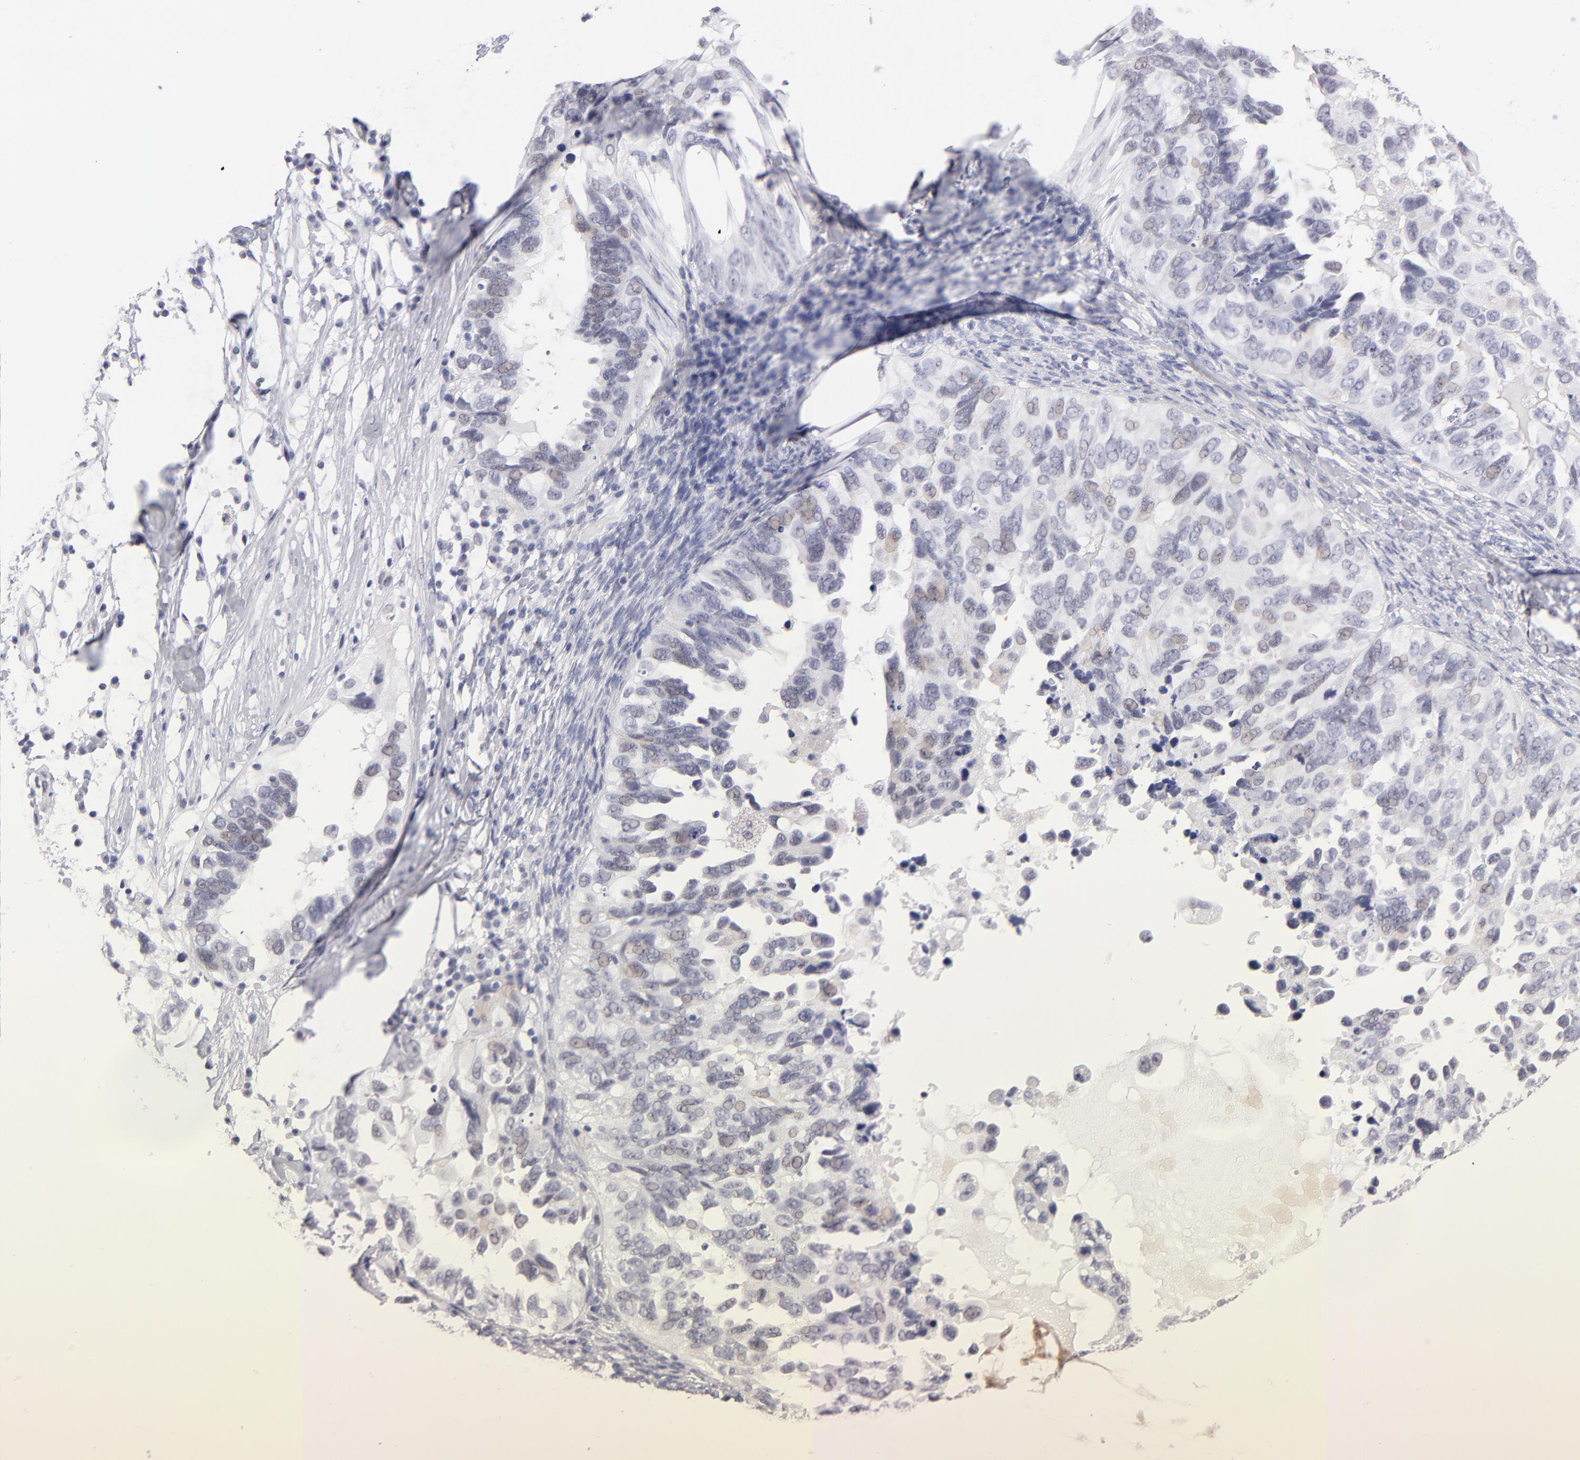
{"staining": {"intensity": "weak", "quantity": "25%-75%", "location": "nuclear"}, "tissue": "ovarian cancer", "cell_type": "Tumor cells", "image_type": "cancer", "snomed": [{"axis": "morphology", "description": "Cystadenocarcinoma, serous, NOS"}, {"axis": "topography", "description": "Ovary"}], "caption": "The image exhibits immunohistochemical staining of ovarian cancer. There is weak nuclear positivity is seen in about 25%-75% of tumor cells. Nuclei are stained in blue.", "gene": "TEX11", "patient": {"sex": "female", "age": 82}}